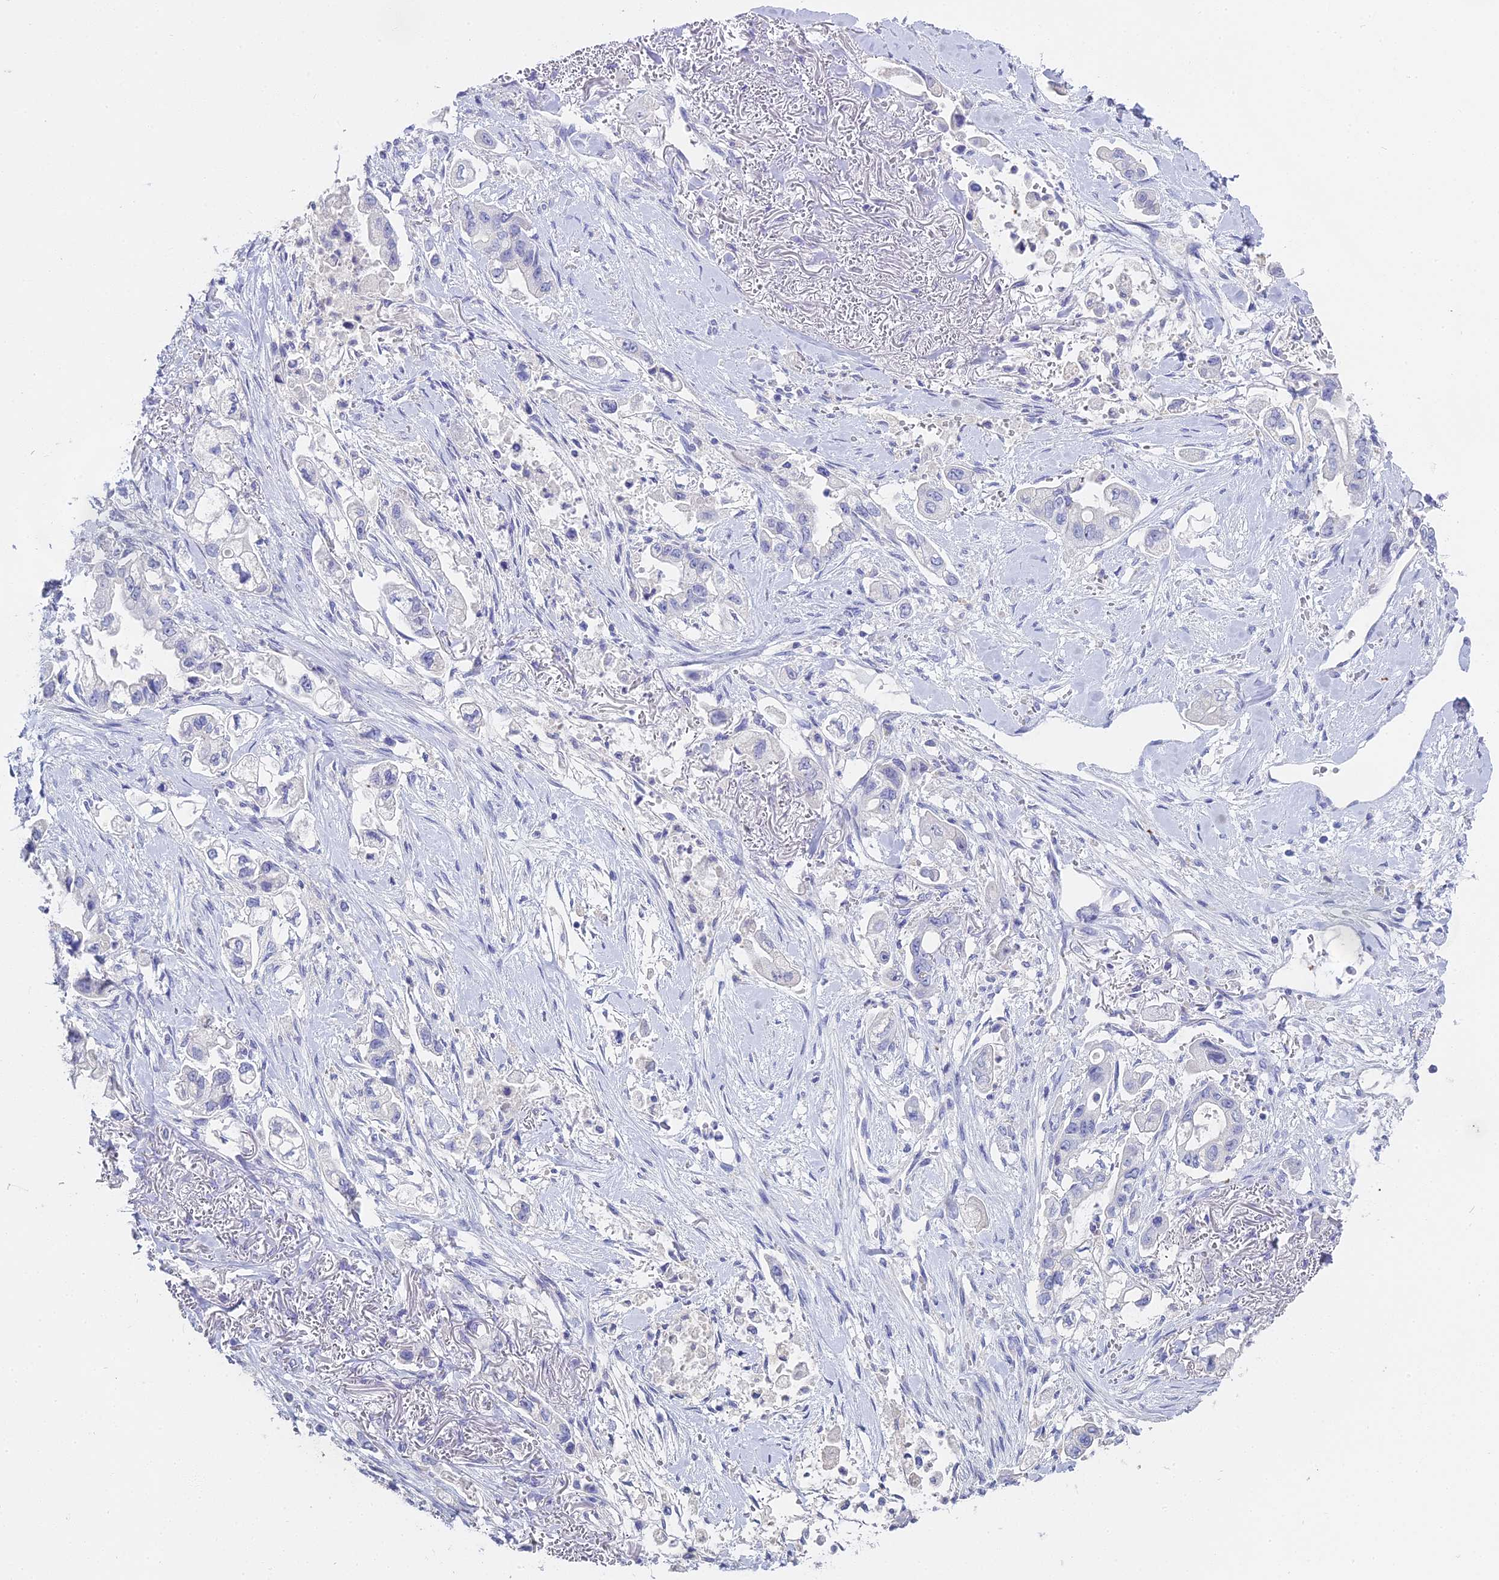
{"staining": {"intensity": "negative", "quantity": "none", "location": "none"}, "tissue": "stomach cancer", "cell_type": "Tumor cells", "image_type": "cancer", "snomed": [{"axis": "morphology", "description": "Adenocarcinoma, NOS"}, {"axis": "topography", "description": "Stomach"}], "caption": "DAB (3,3'-diaminobenzidine) immunohistochemical staining of adenocarcinoma (stomach) exhibits no significant positivity in tumor cells.", "gene": "S100A7", "patient": {"sex": "male", "age": 62}}